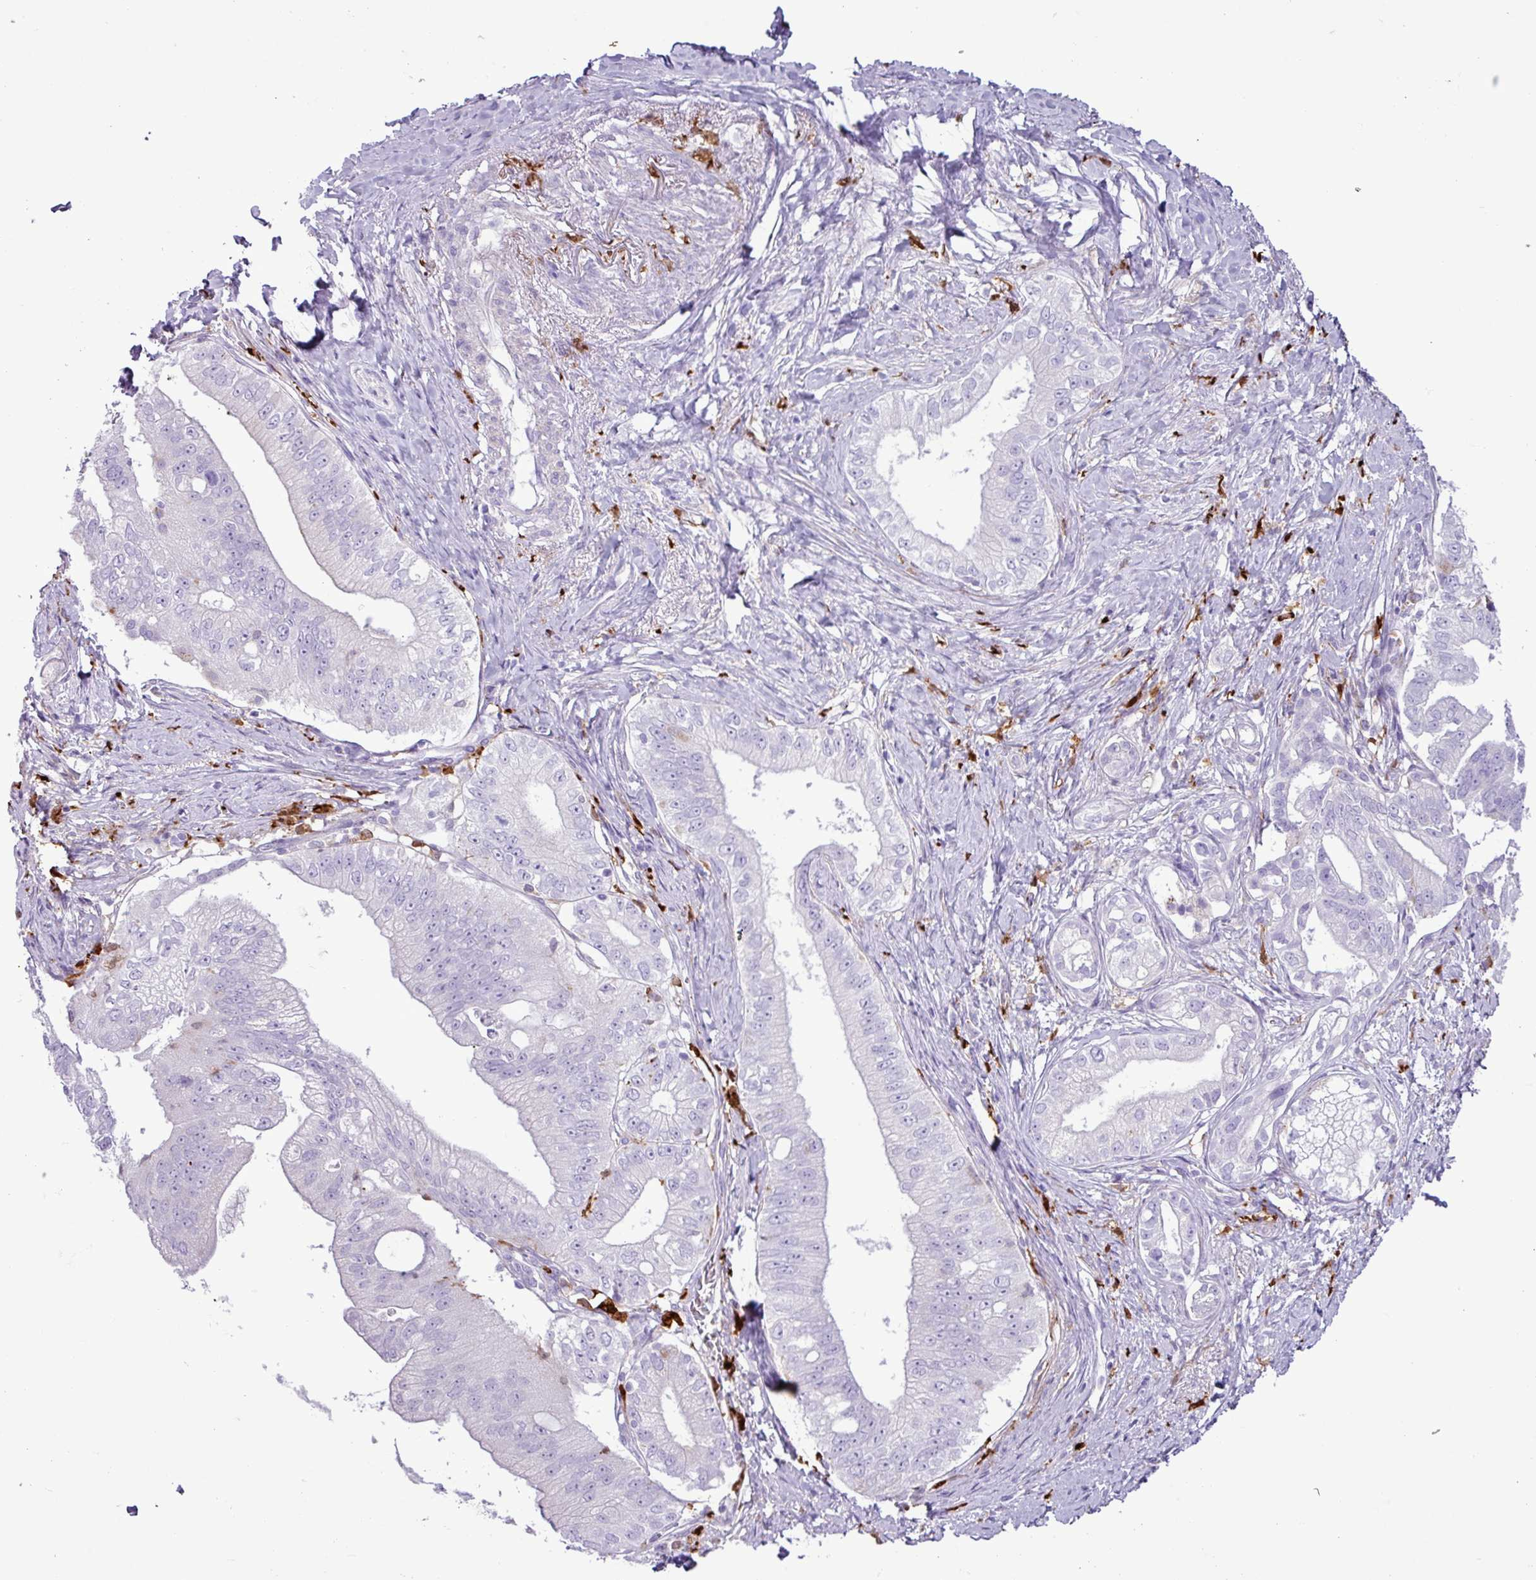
{"staining": {"intensity": "negative", "quantity": "none", "location": "none"}, "tissue": "pancreatic cancer", "cell_type": "Tumor cells", "image_type": "cancer", "snomed": [{"axis": "morphology", "description": "Adenocarcinoma, NOS"}, {"axis": "topography", "description": "Pancreas"}], "caption": "A high-resolution histopathology image shows immunohistochemistry (IHC) staining of adenocarcinoma (pancreatic), which reveals no significant staining in tumor cells.", "gene": "TMEM200C", "patient": {"sex": "male", "age": 70}}